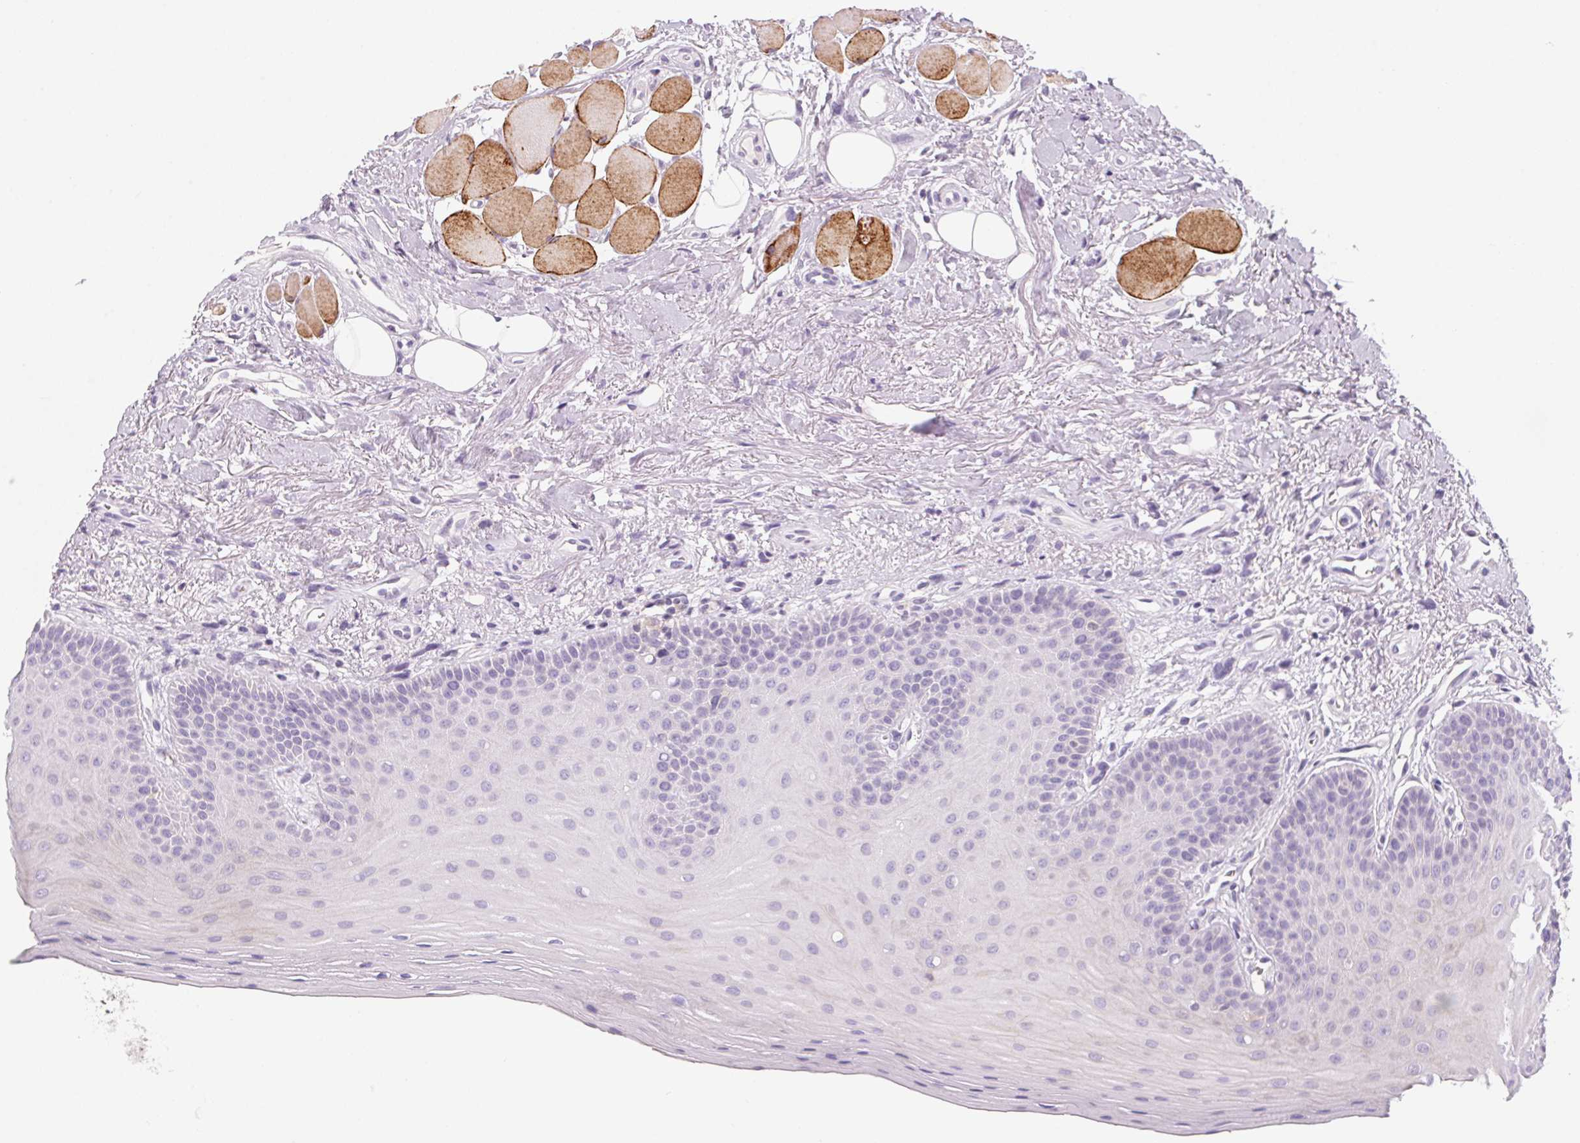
{"staining": {"intensity": "negative", "quantity": "none", "location": "none"}, "tissue": "oral mucosa", "cell_type": "Squamous epithelial cells", "image_type": "normal", "snomed": [{"axis": "morphology", "description": "Normal tissue, NOS"}, {"axis": "morphology", "description": "Normal morphology"}, {"axis": "topography", "description": "Oral tissue"}], "caption": "DAB (3,3'-diaminobenzidine) immunohistochemical staining of normal human oral mucosa demonstrates no significant expression in squamous epithelial cells.", "gene": "ECPAS", "patient": {"sex": "female", "age": 76}}